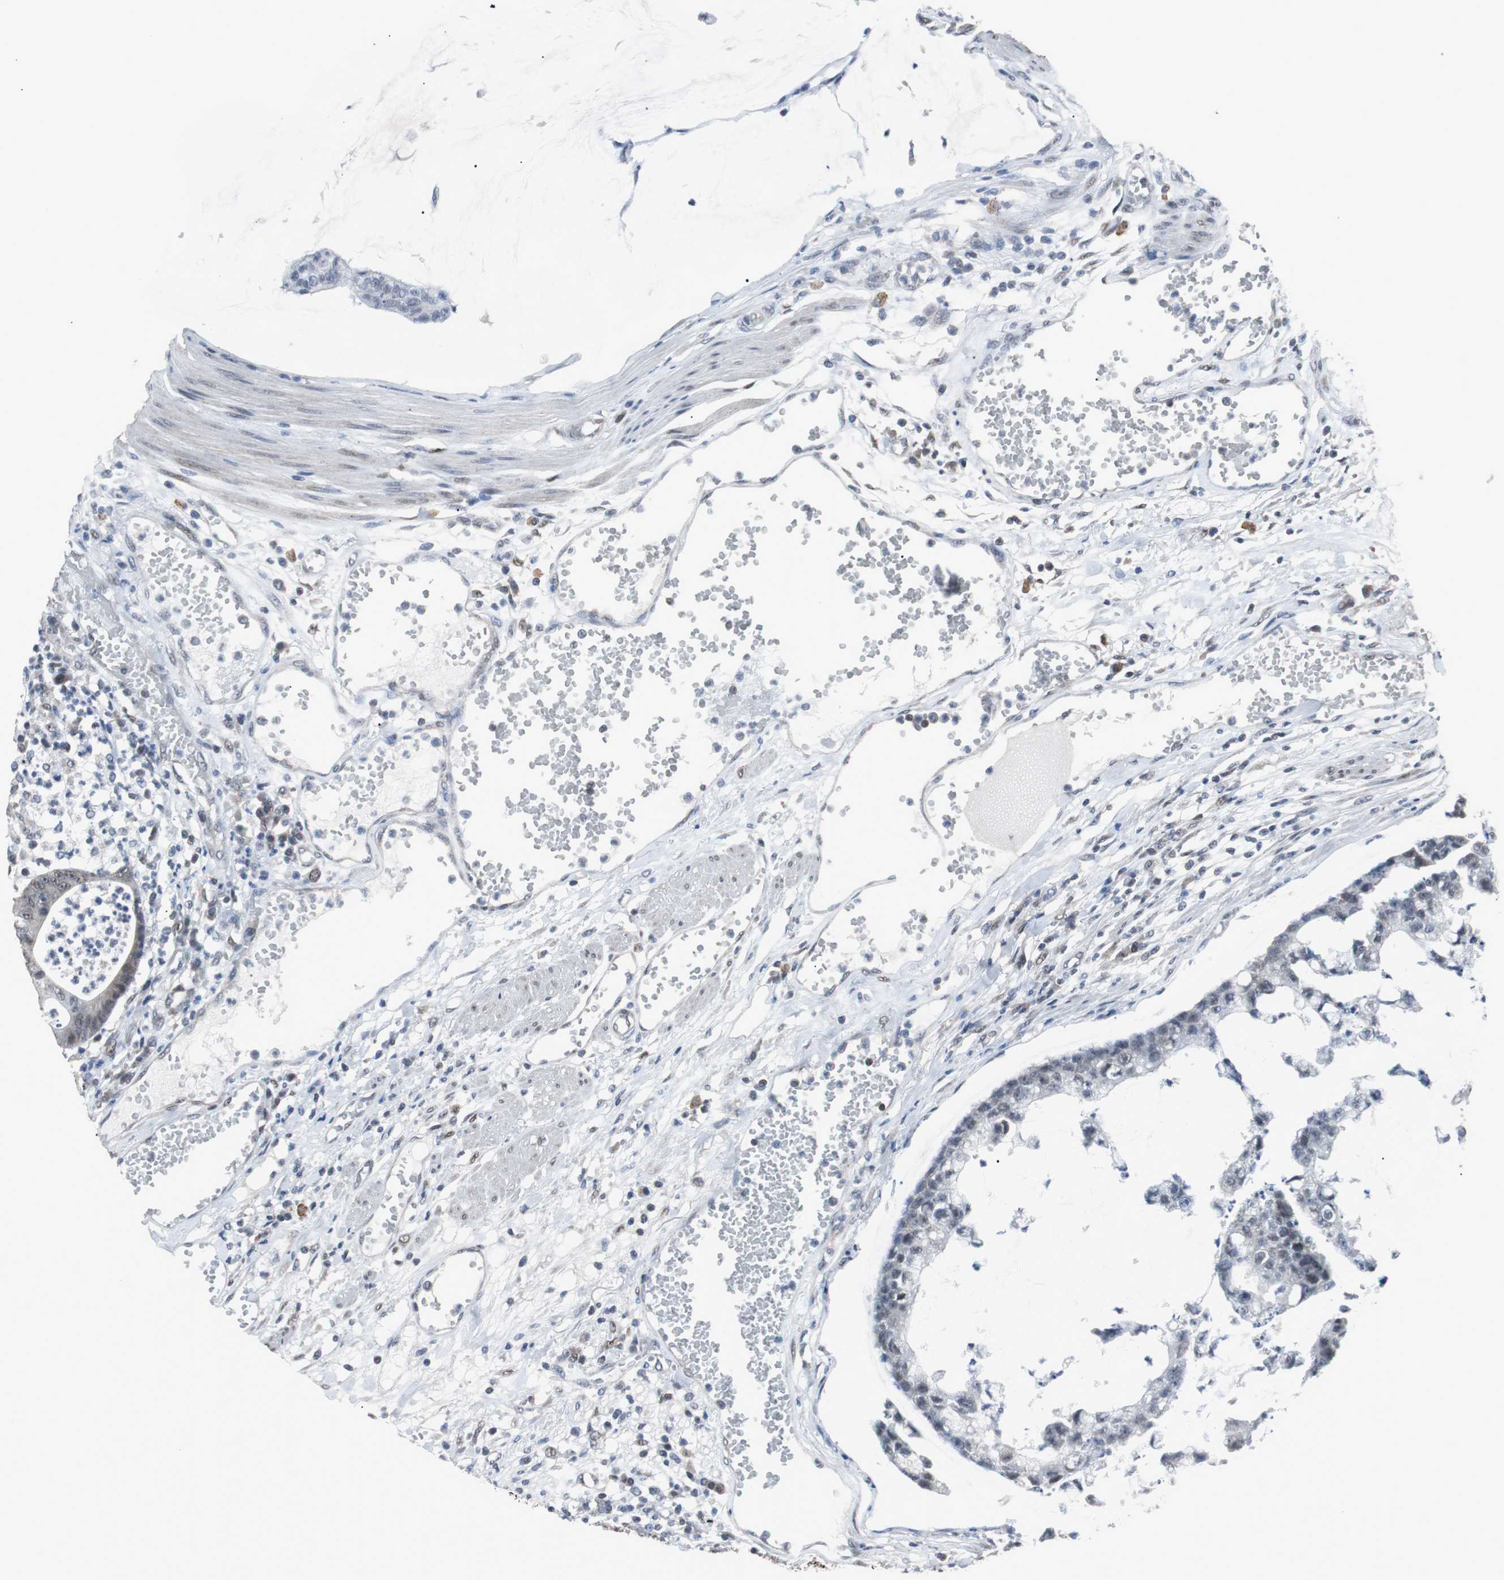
{"staining": {"intensity": "negative", "quantity": "none", "location": "none"}, "tissue": "colorectal cancer", "cell_type": "Tumor cells", "image_type": "cancer", "snomed": [{"axis": "morphology", "description": "Adenocarcinoma, NOS"}, {"axis": "topography", "description": "Colon"}], "caption": "Adenocarcinoma (colorectal) stained for a protein using immunohistochemistry displays no expression tumor cells.", "gene": "ZHX2", "patient": {"sex": "female", "age": 84}}